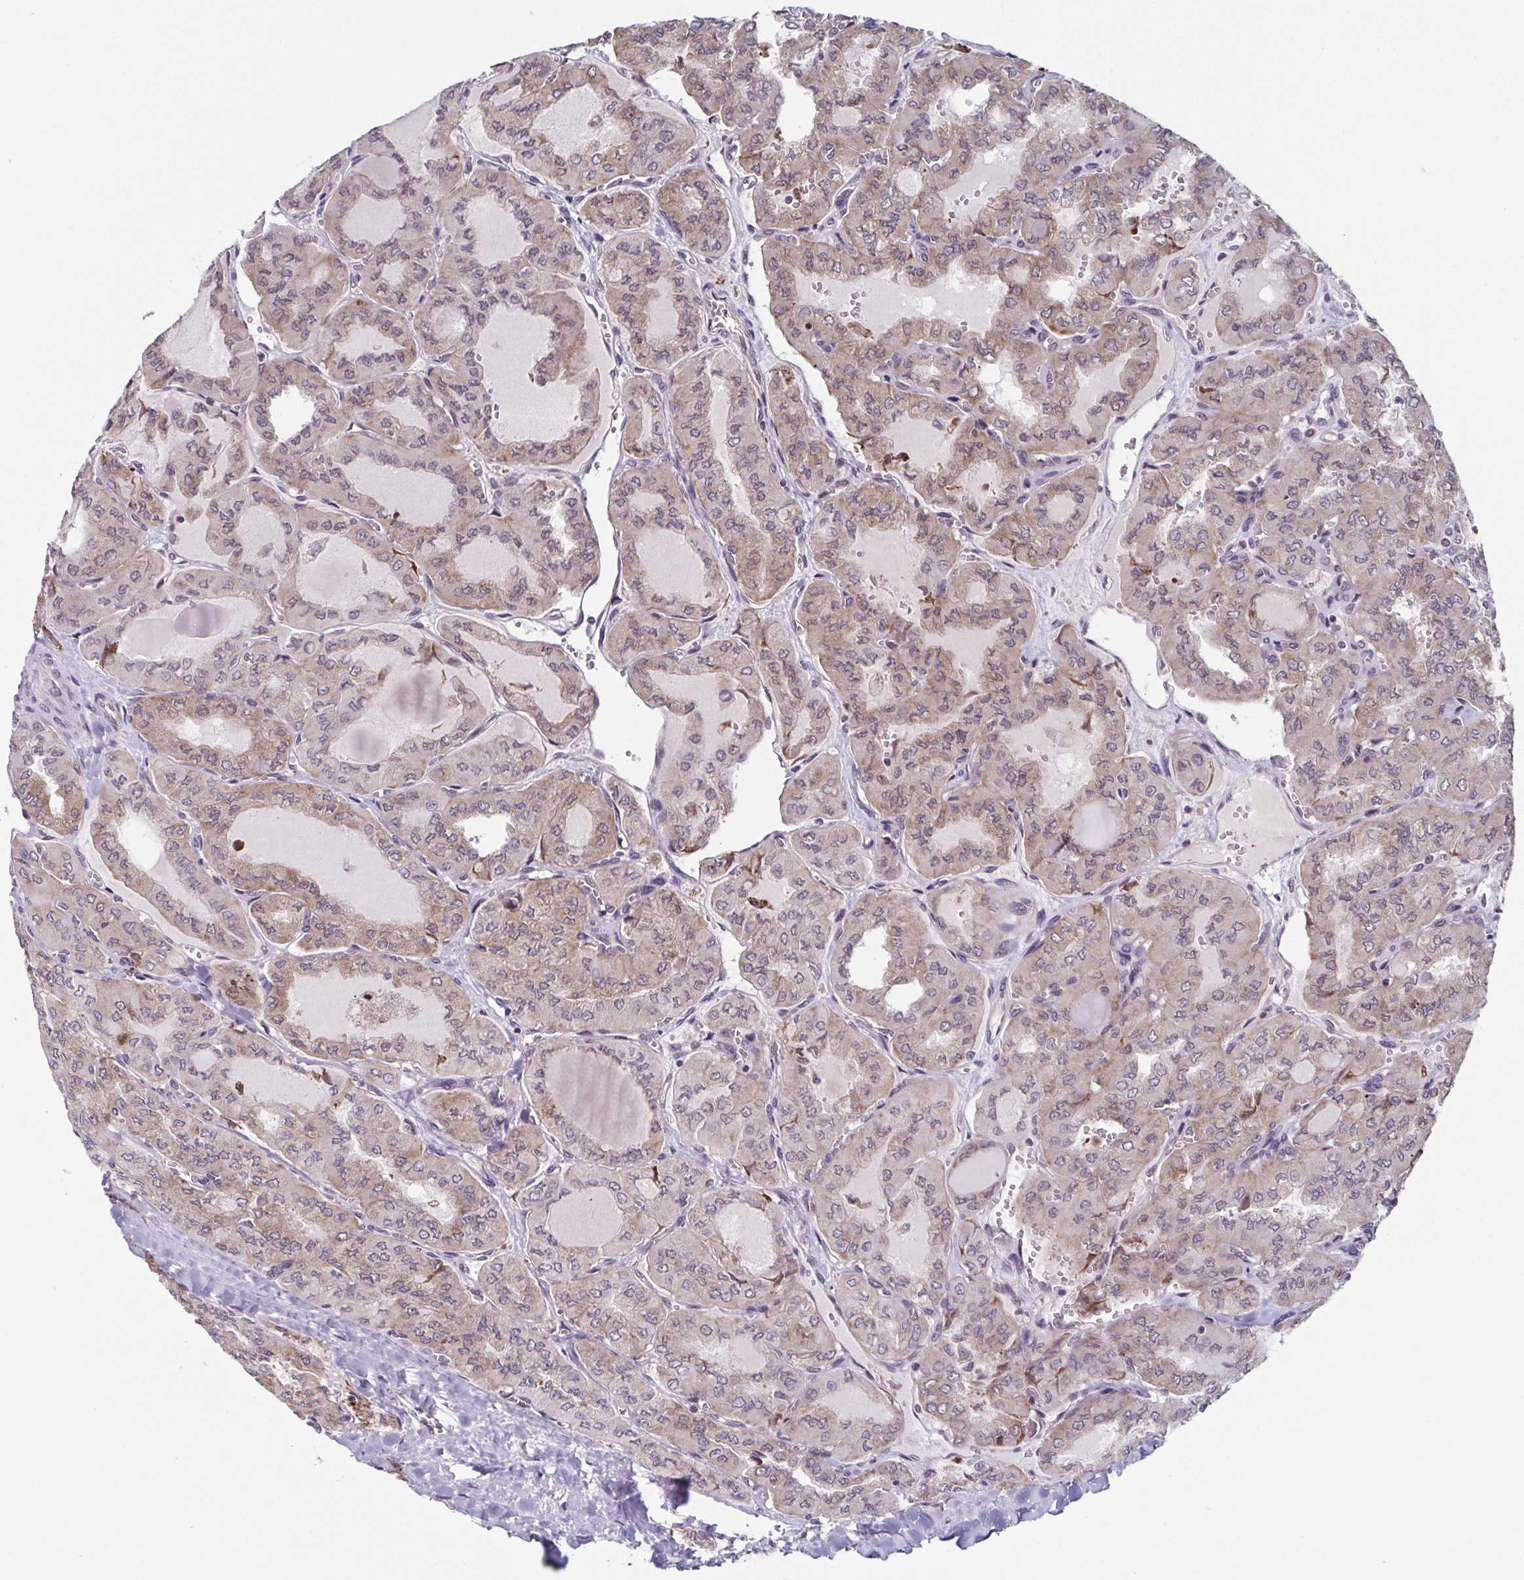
{"staining": {"intensity": "weak", "quantity": ">75%", "location": "cytoplasmic/membranous"}, "tissue": "thyroid cancer", "cell_type": "Tumor cells", "image_type": "cancer", "snomed": [{"axis": "morphology", "description": "Papillary adenocarcinoma, NOS"}, {"axis": "topography", "description": "Thyroid gland"}], "caption": "The histopathology image exhibits immunohistochemical staining of thyroid cancer (papillary adenocarcinoma). There is weak cytoplasmic/membranous expression is seen in about >75% of tumor cells.", "gene": "TTC19", "patient": {"sex": "male", "age": 20}}